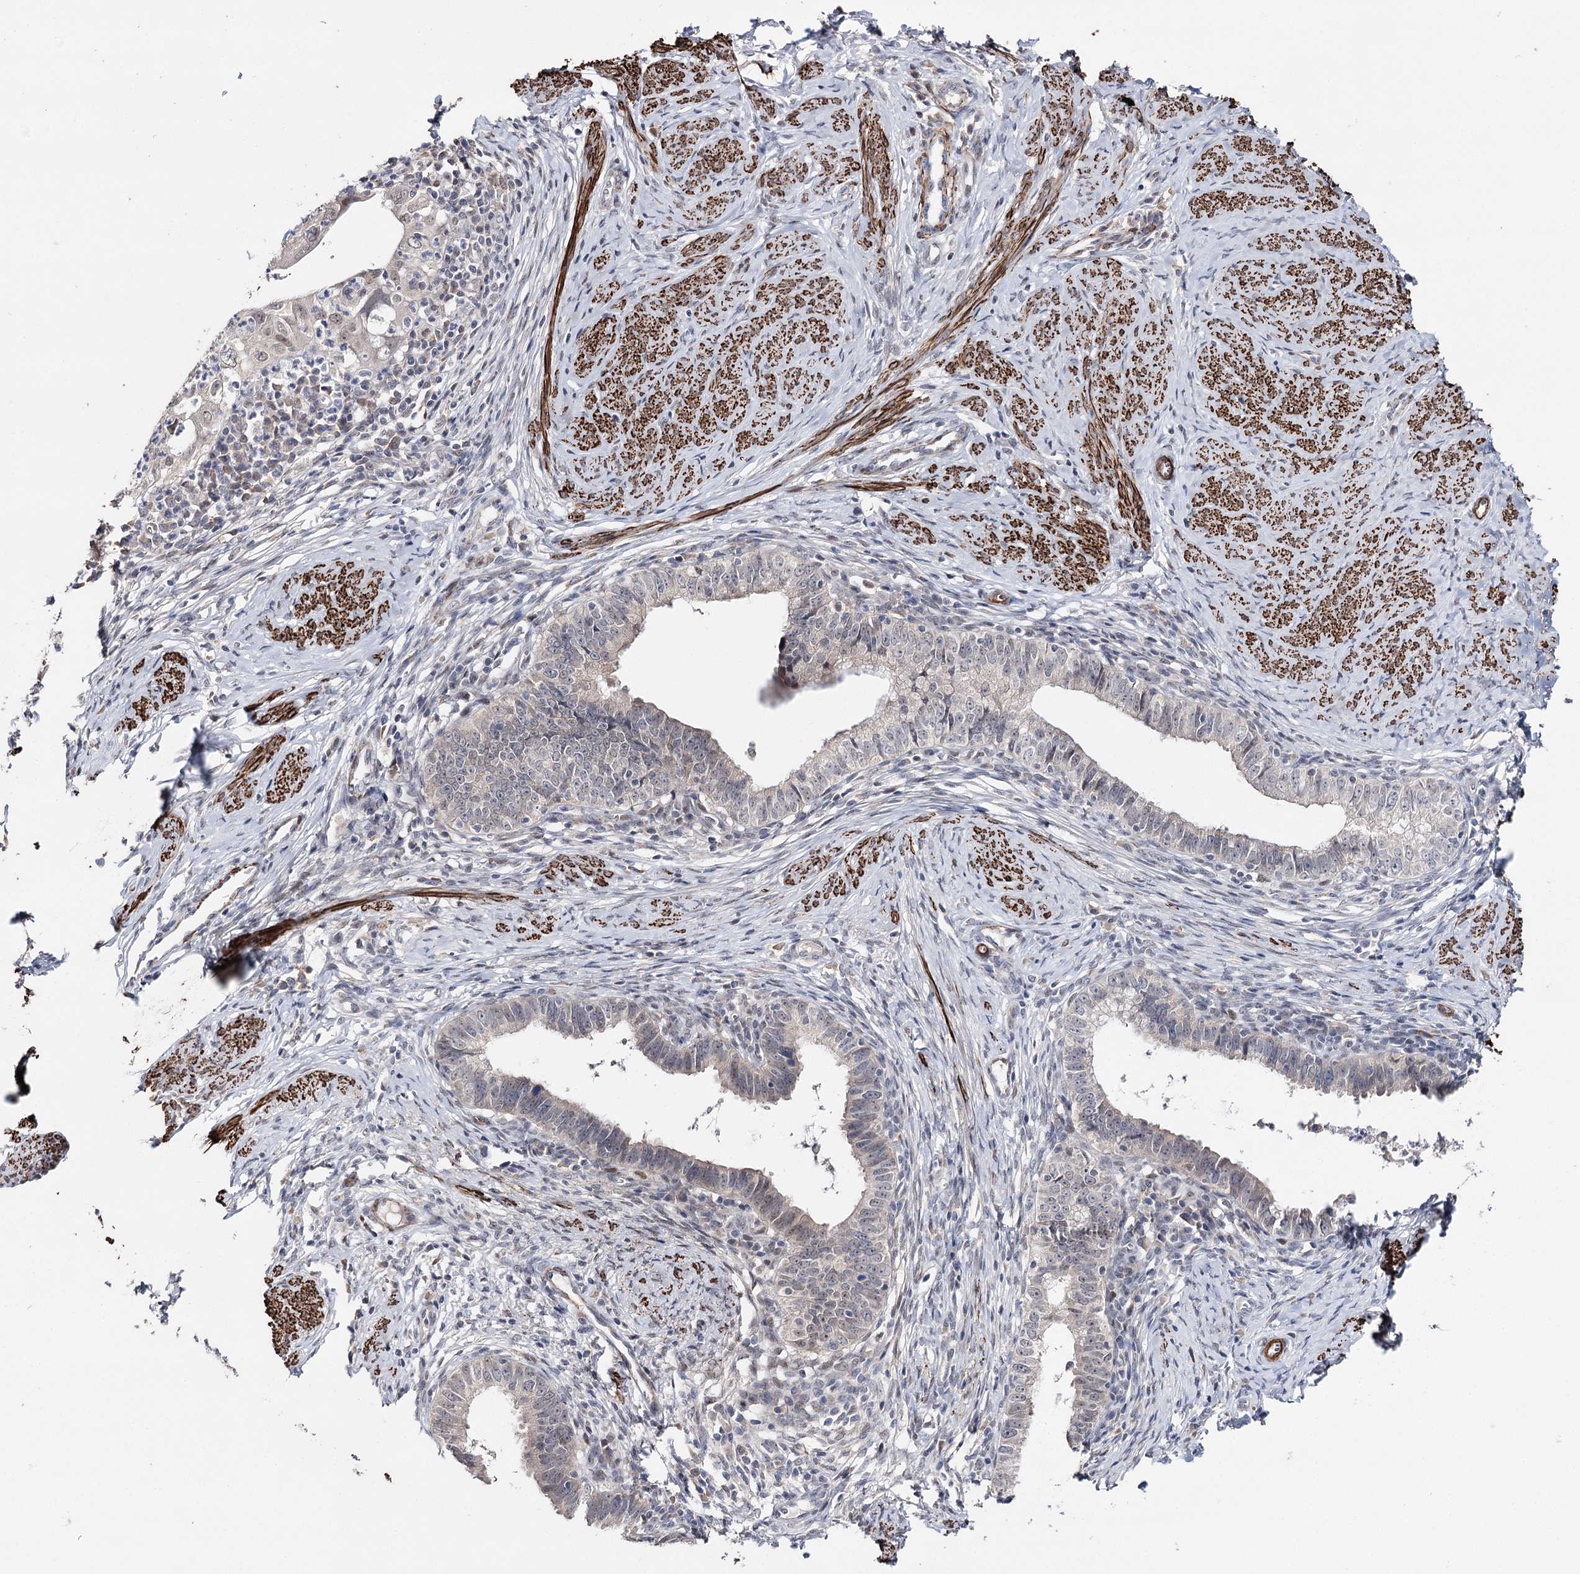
{"staining": {"intensity": "weak", "quantity": "<25%", "location": "nuclear"}, "tissue": "cervical cancer", "cell_type": "Tumor cells", "image_type": "cancer", "snomed": [{"axis": "morphology", "description": "Adenocarcinoma, NOS"}, {"axis": "topography", "description": "Cervix"}], "caption": "A high-resolution photomicrograph shows IHC staining of cervical adenocarcinoma, which demonstrates no significant positivity in tumor cells.", "gene": "CFAP46", "patient": {"sex": "female", "age": 36}}